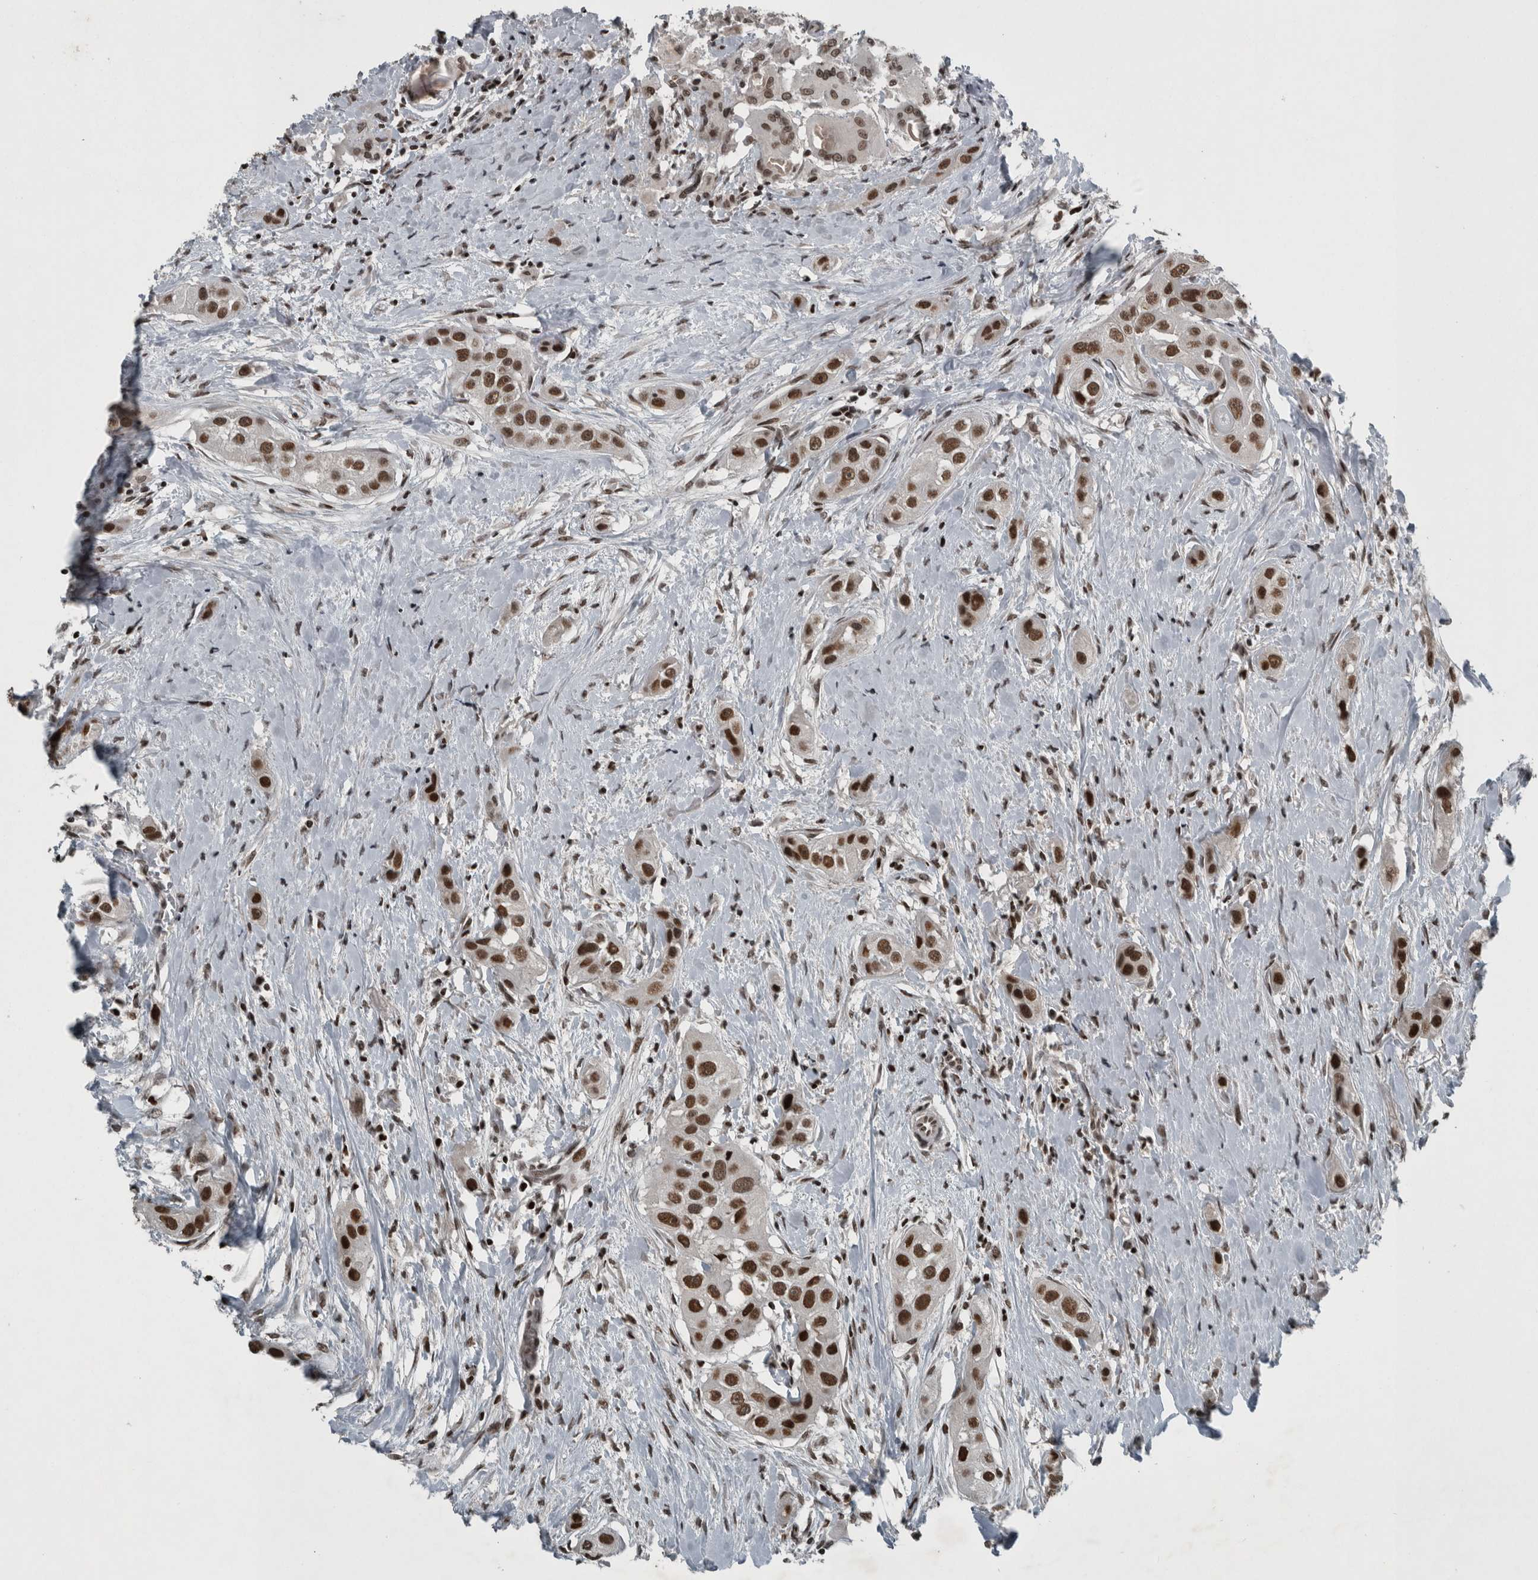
{"staining": {"intensity": "strong", "quantity": ">75%", "location": "nuclear"}, "tissue": "head and neck cancer", "cell_type": "Tumor cells", "image_type": "cancer", "snomed": [{"axis": "morphology", "description": "Normal tissue, NOS"}, {"axis": "morphology", "description": "Squamous cell carcinoma, NOS"}, {"axis": "topography", "description": "Skeletal muscle"}, {"axis": "topography", "description": "Head-Neck"}], "caption": "Head and neck squamous cell carcinoma tissue exhibits strong nuclear staining in approximately >75% of tumor cells", "gene": "UNC50", "patient": {"sex": "male", "age": 51}}